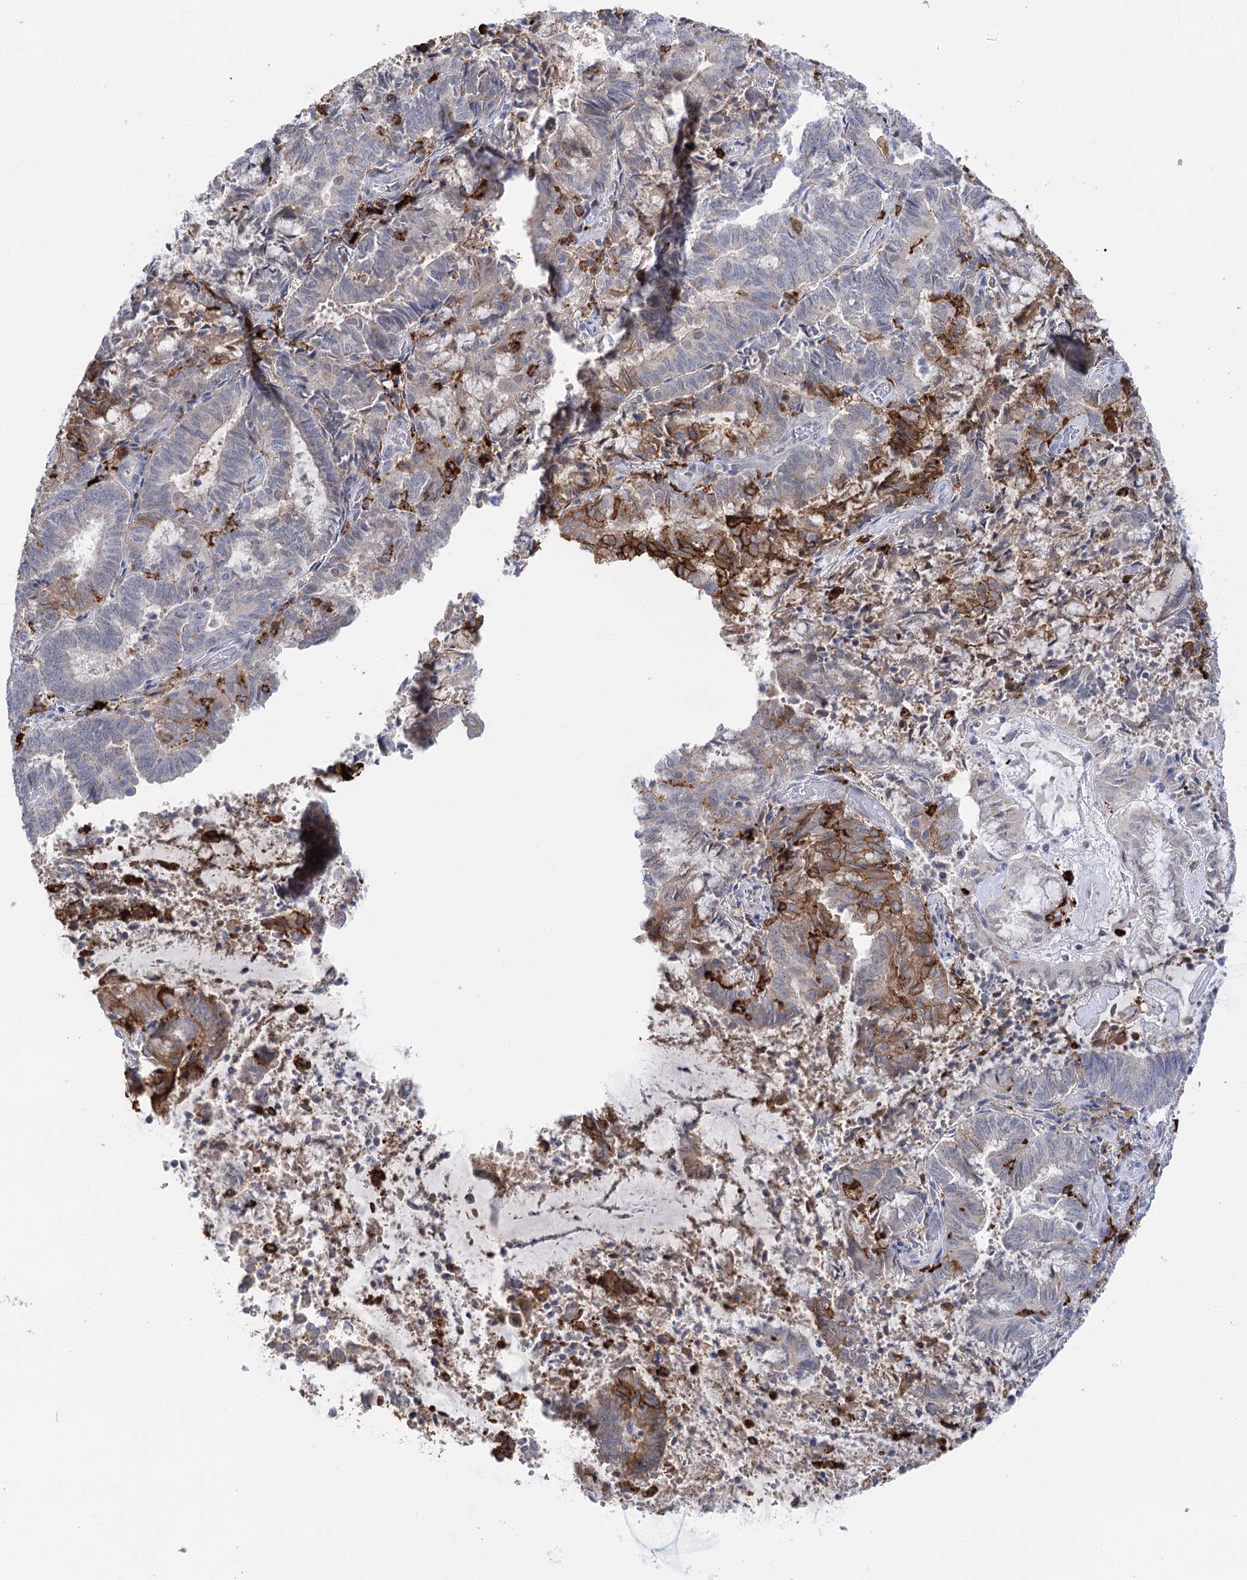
{"staining": {"intensity": "strong", "quantity": "<25%", "location": "cytoplasmic/membranous"}, "tissue": "endometrial cancer", "cell_type": "Tumor cells", "image_type": "cancer", "snomed": [{"axis": "morphology", "description": "Adenocarcinoma, NOS"}, {"axis": "topography", "description": "Endometrium"}], "caption": "Immunohistochemical staining of endometrial cancer shows medium levels of strong cytoplasmic/membranous protein positivity in approximately <25% of tumor cells. The staining is performed using DAB brown chromogen to label protein expression. The nuclei are counter-stained blue using hematoxylin.", "gene": "PIWIL4", "patient": {"sex": "female", "age": 80}}